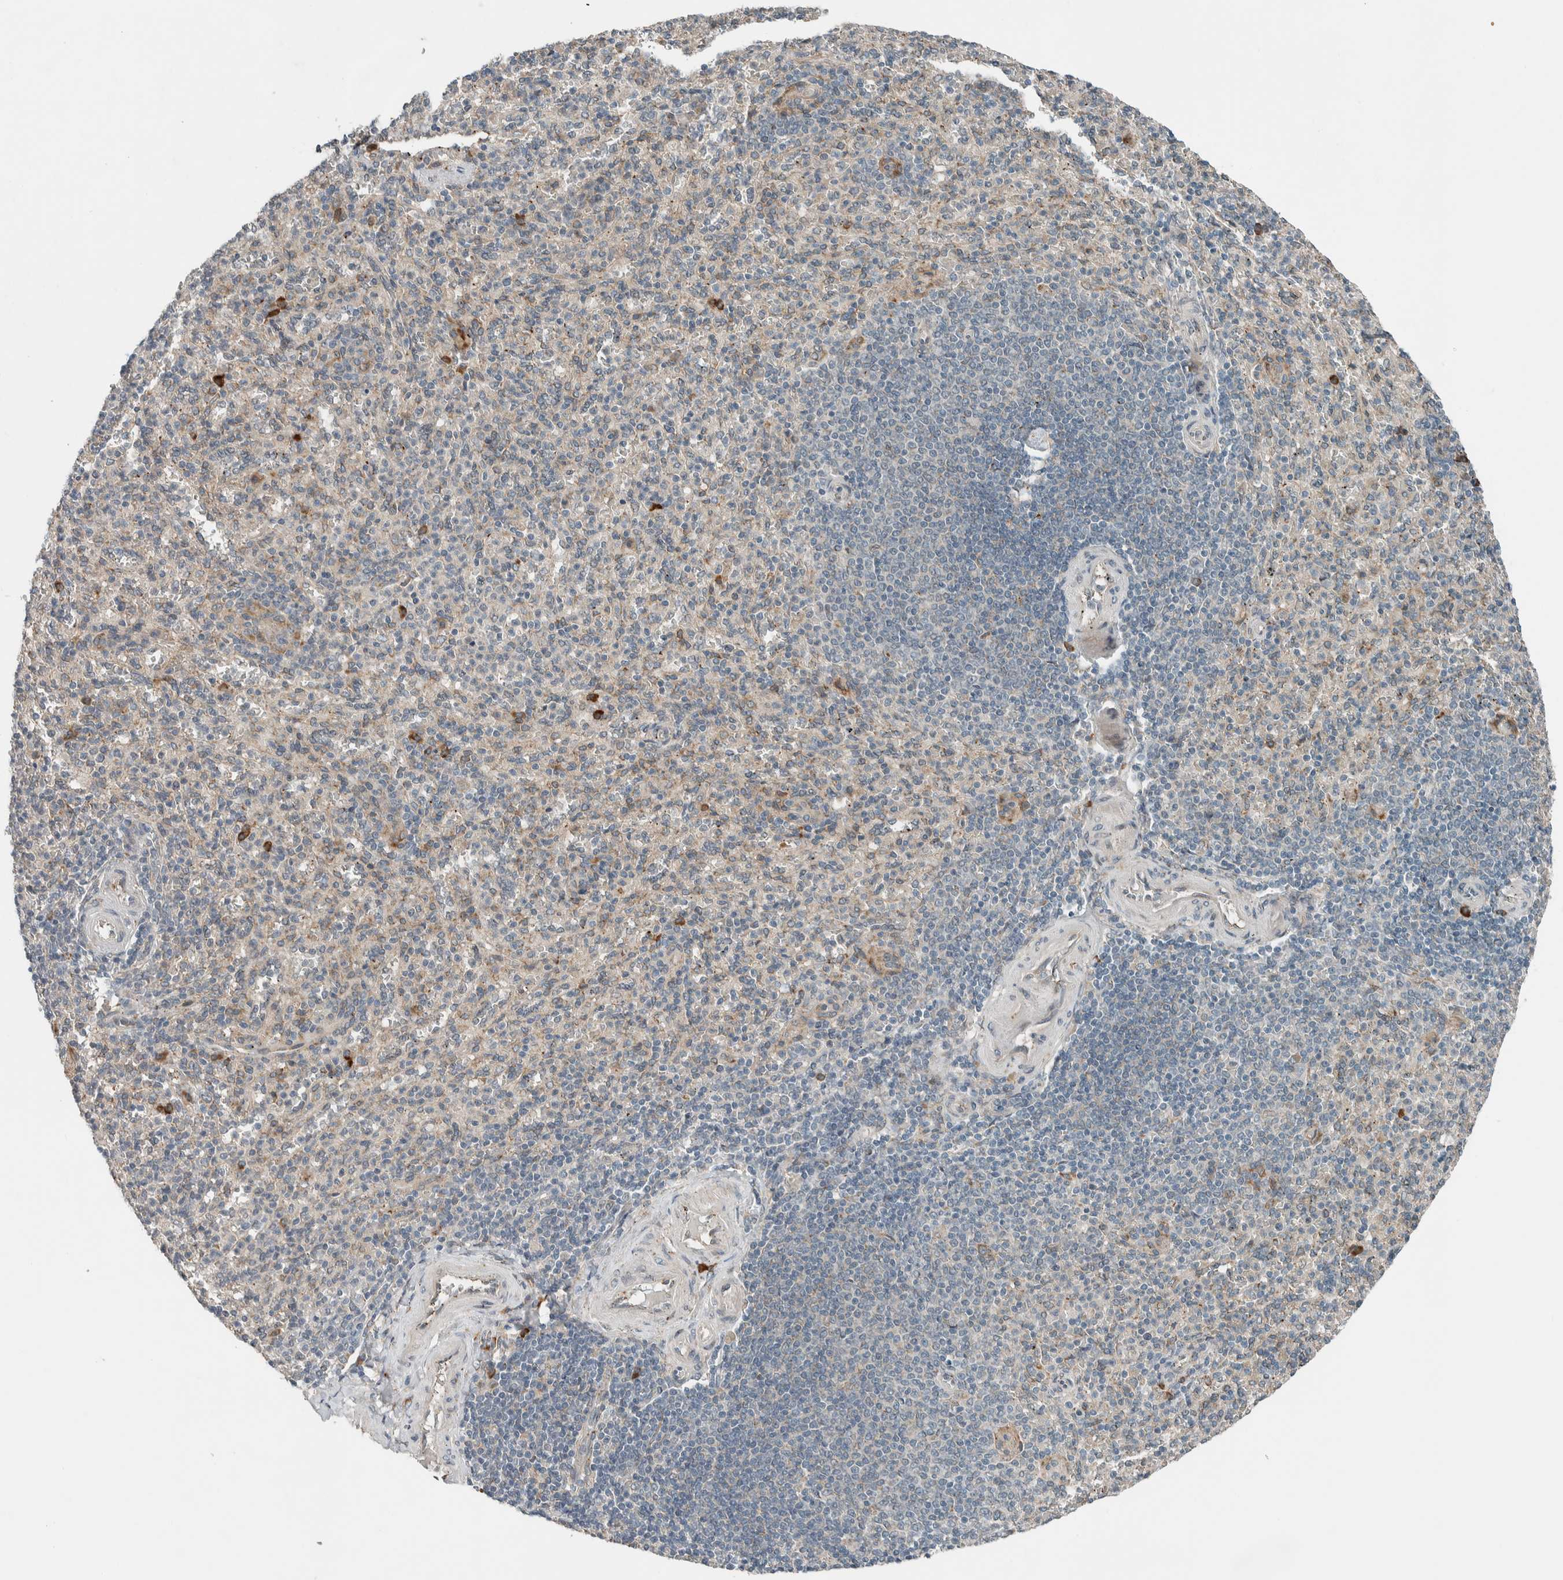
{"staining": {"intensity": "strong", "quantity": "<25%", "location": "cytoplasmic/membranous"}, "tissue": "spleen", "cell_type": "Cells in red pulp", "image_type": "normal", "snomed": [{"axis": "morphology", "description": "Normal tissue, NOS"}, {"axis": "topography", "description": "Spleen"}], "caption": "Benign spleen demonstrates strong cytoplasmic/membranous positivity in approximately <25% of cells in red pulp.", "gene": "CTBP2", "patient": {"sex": "male", "age": 36}}